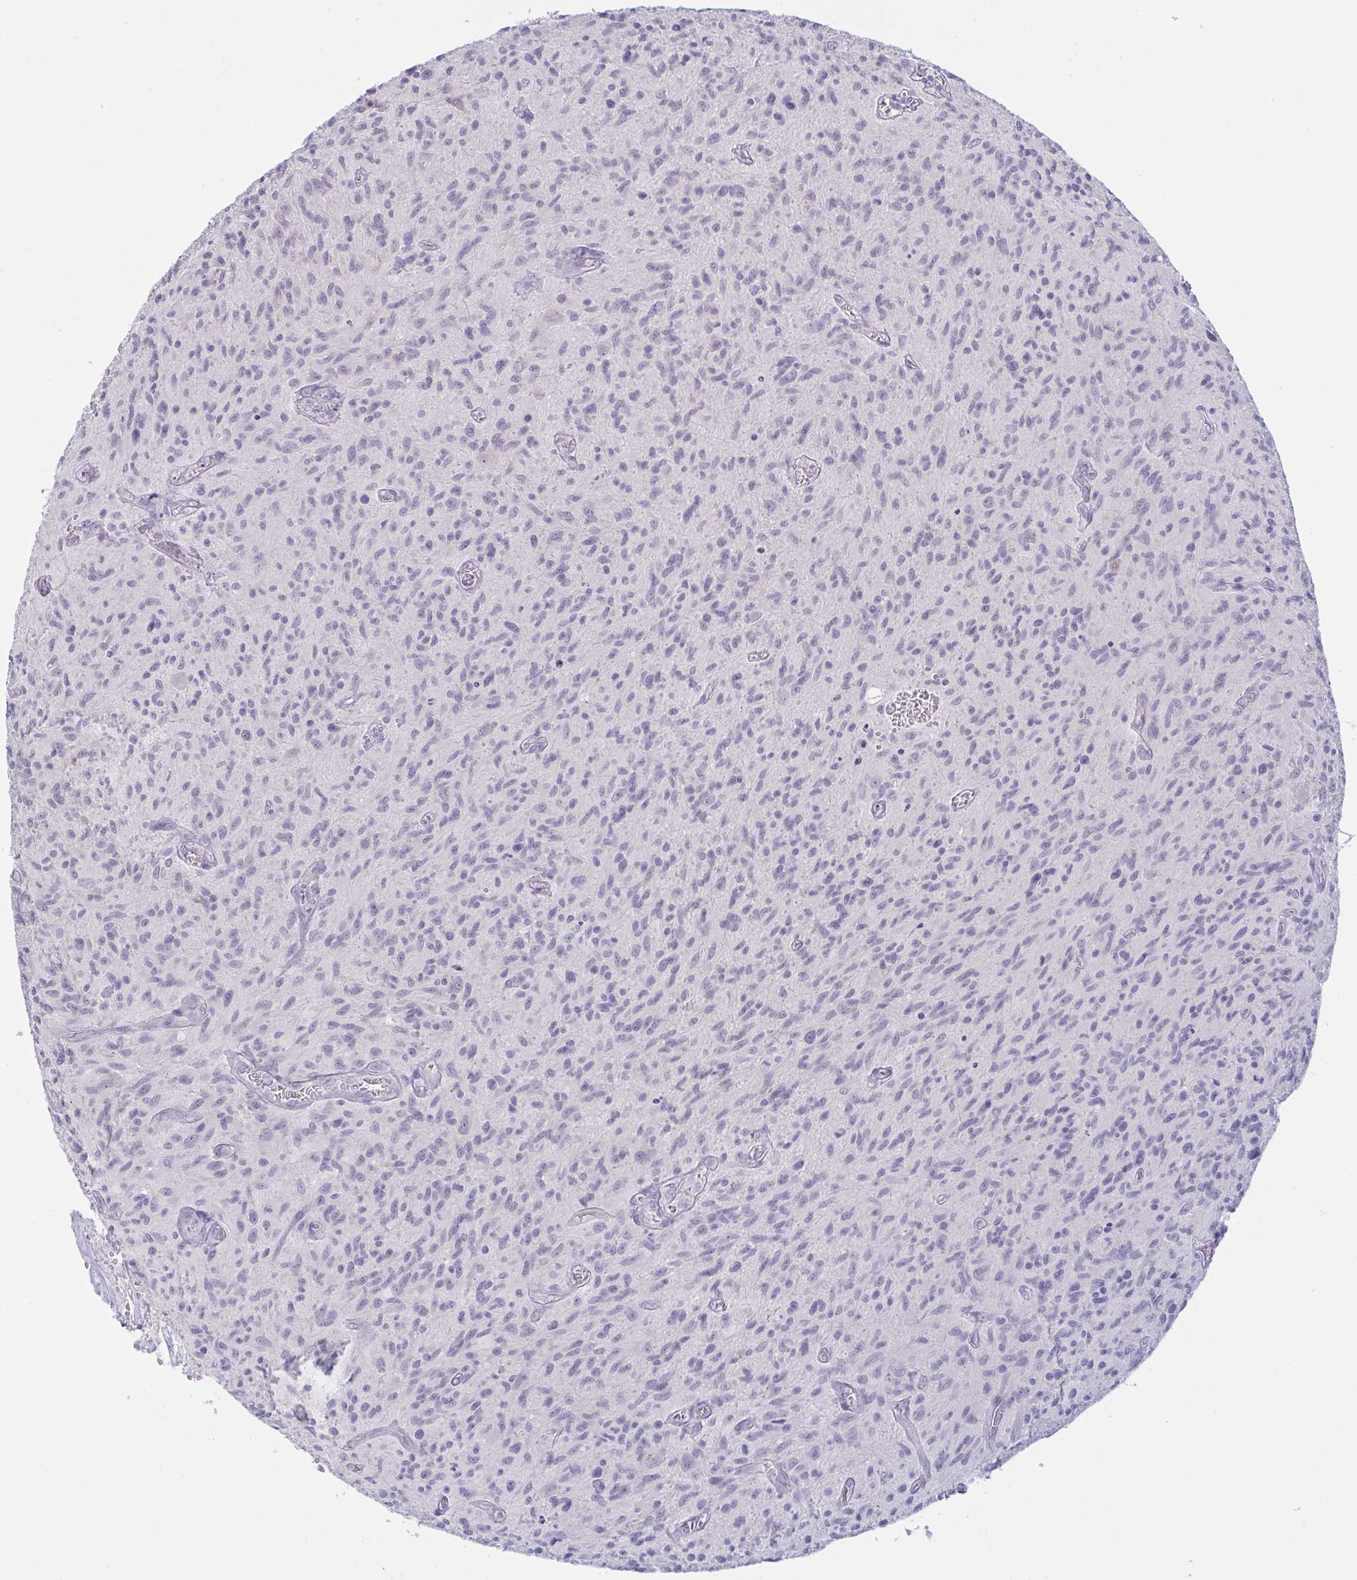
{"staining": {"intensity": "negative", "quantity": "none", "location": "none"}, "tissue": "glioma", "cell_type": "Tumor cells", "image_type": "cancer", "snomed": [{"axis": "morphology", "description": "Glioma, malignant, High grade"}, {"axis": "topography", "description": "Brain"}], "caption": "Immunohistochemistry (IHC) micrograph of neoplastic tissue: glioma stained with DAB reveals no significant protein staining in tumor cells. (Immunohistochemistry, brightfield microscopy, high magnification).", "gene": "TENT5D", "patient": {"sex": "male", "age": 75}}